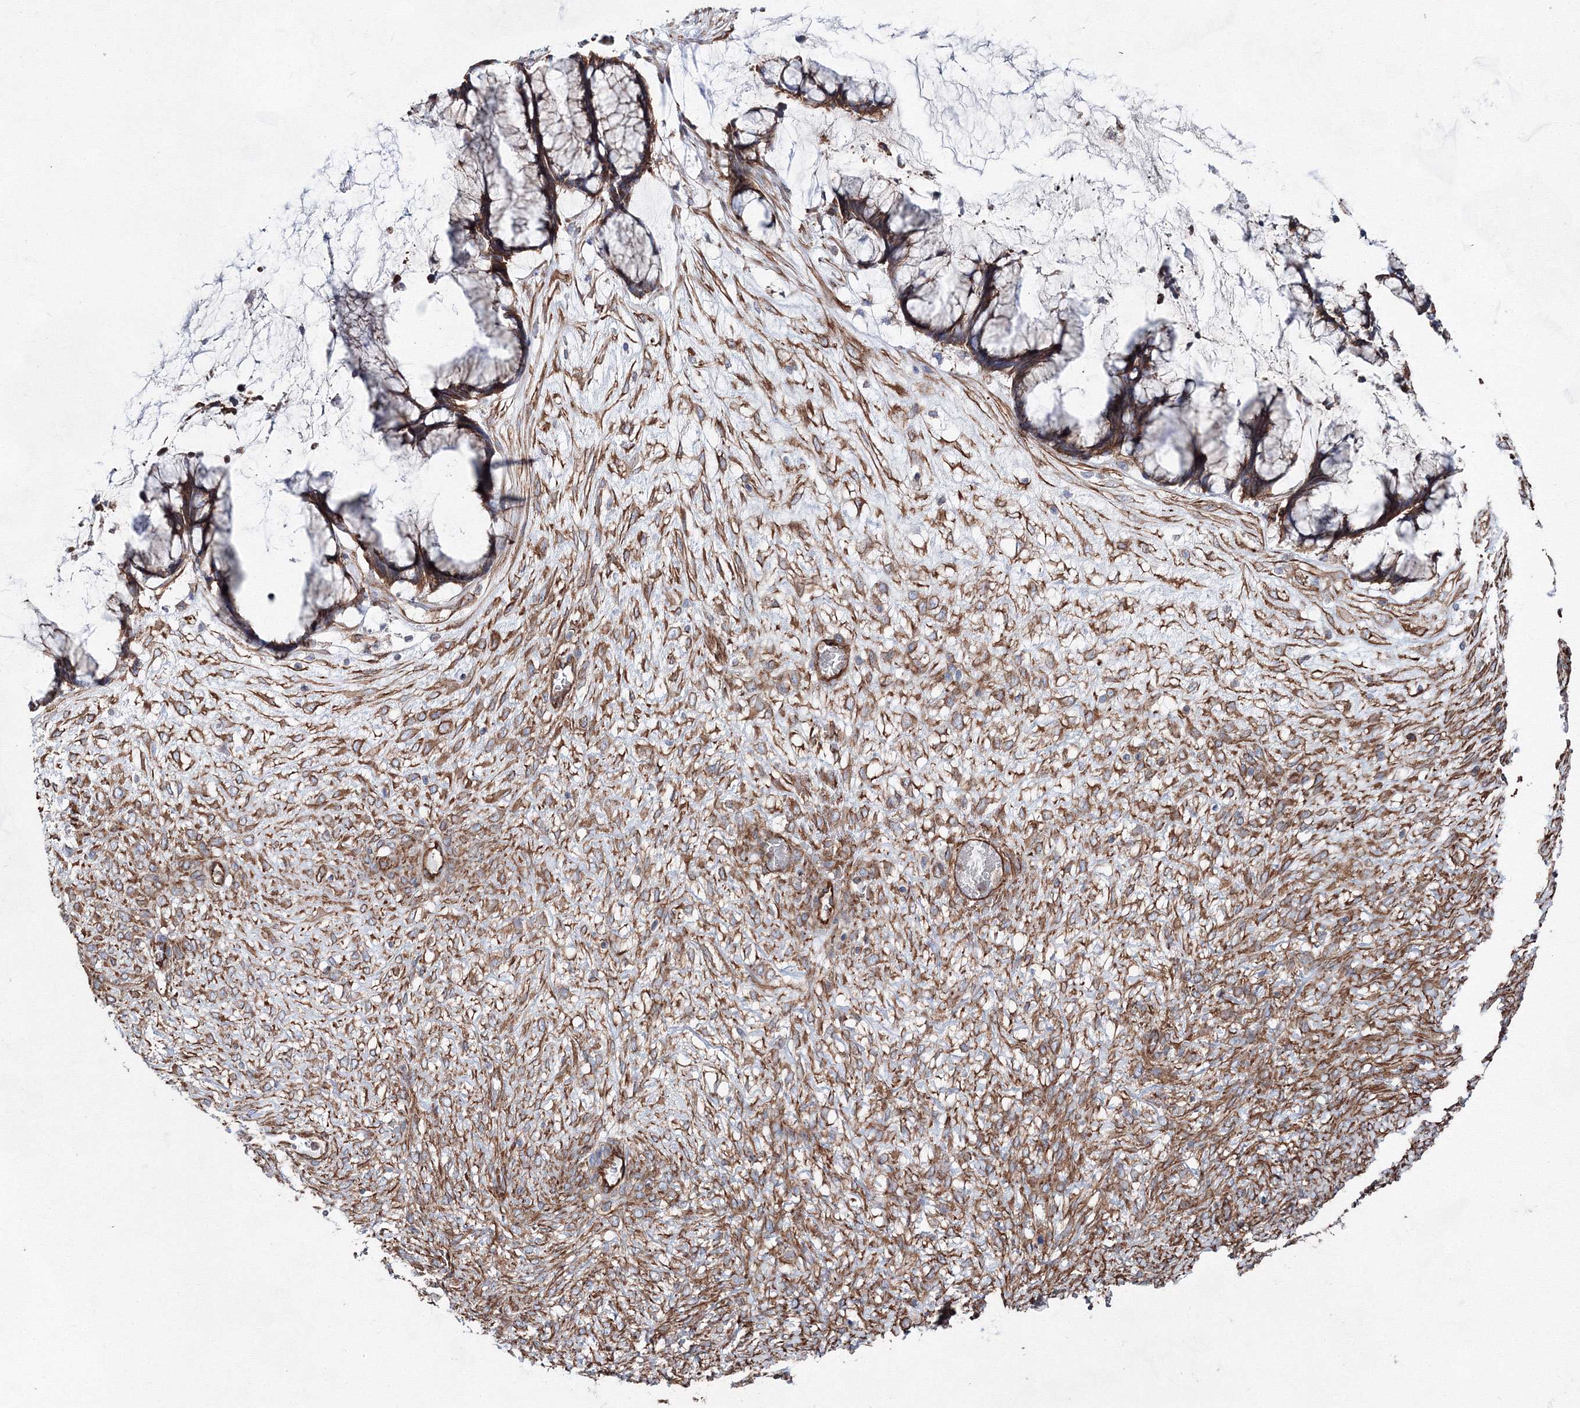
{"staining": {"intensity": "moderate", "quantity": ">75%", "location": "cytoplasmic/membranous"}, "tissue": "ovarian cancer", "cell_type": "Tumor cells", "image_type": "cancer", "snomed": [{"axis": "morphology", "description": "Cystadenocarcinoma, mucinous, NOS"}, {"axis": "topography", "description": "Ovary"}], "caption": "Protein staining demonstrates moderate cytoplasmic/membranous expression in about >75% of tumor cells in ovarian mucinous cystadenocarcinoma. (brown staining indicates protein expression, while blue staining denotes nuclei).", "gene": "ANKRD37", "patient": {"sex": "female", "age": 42}}